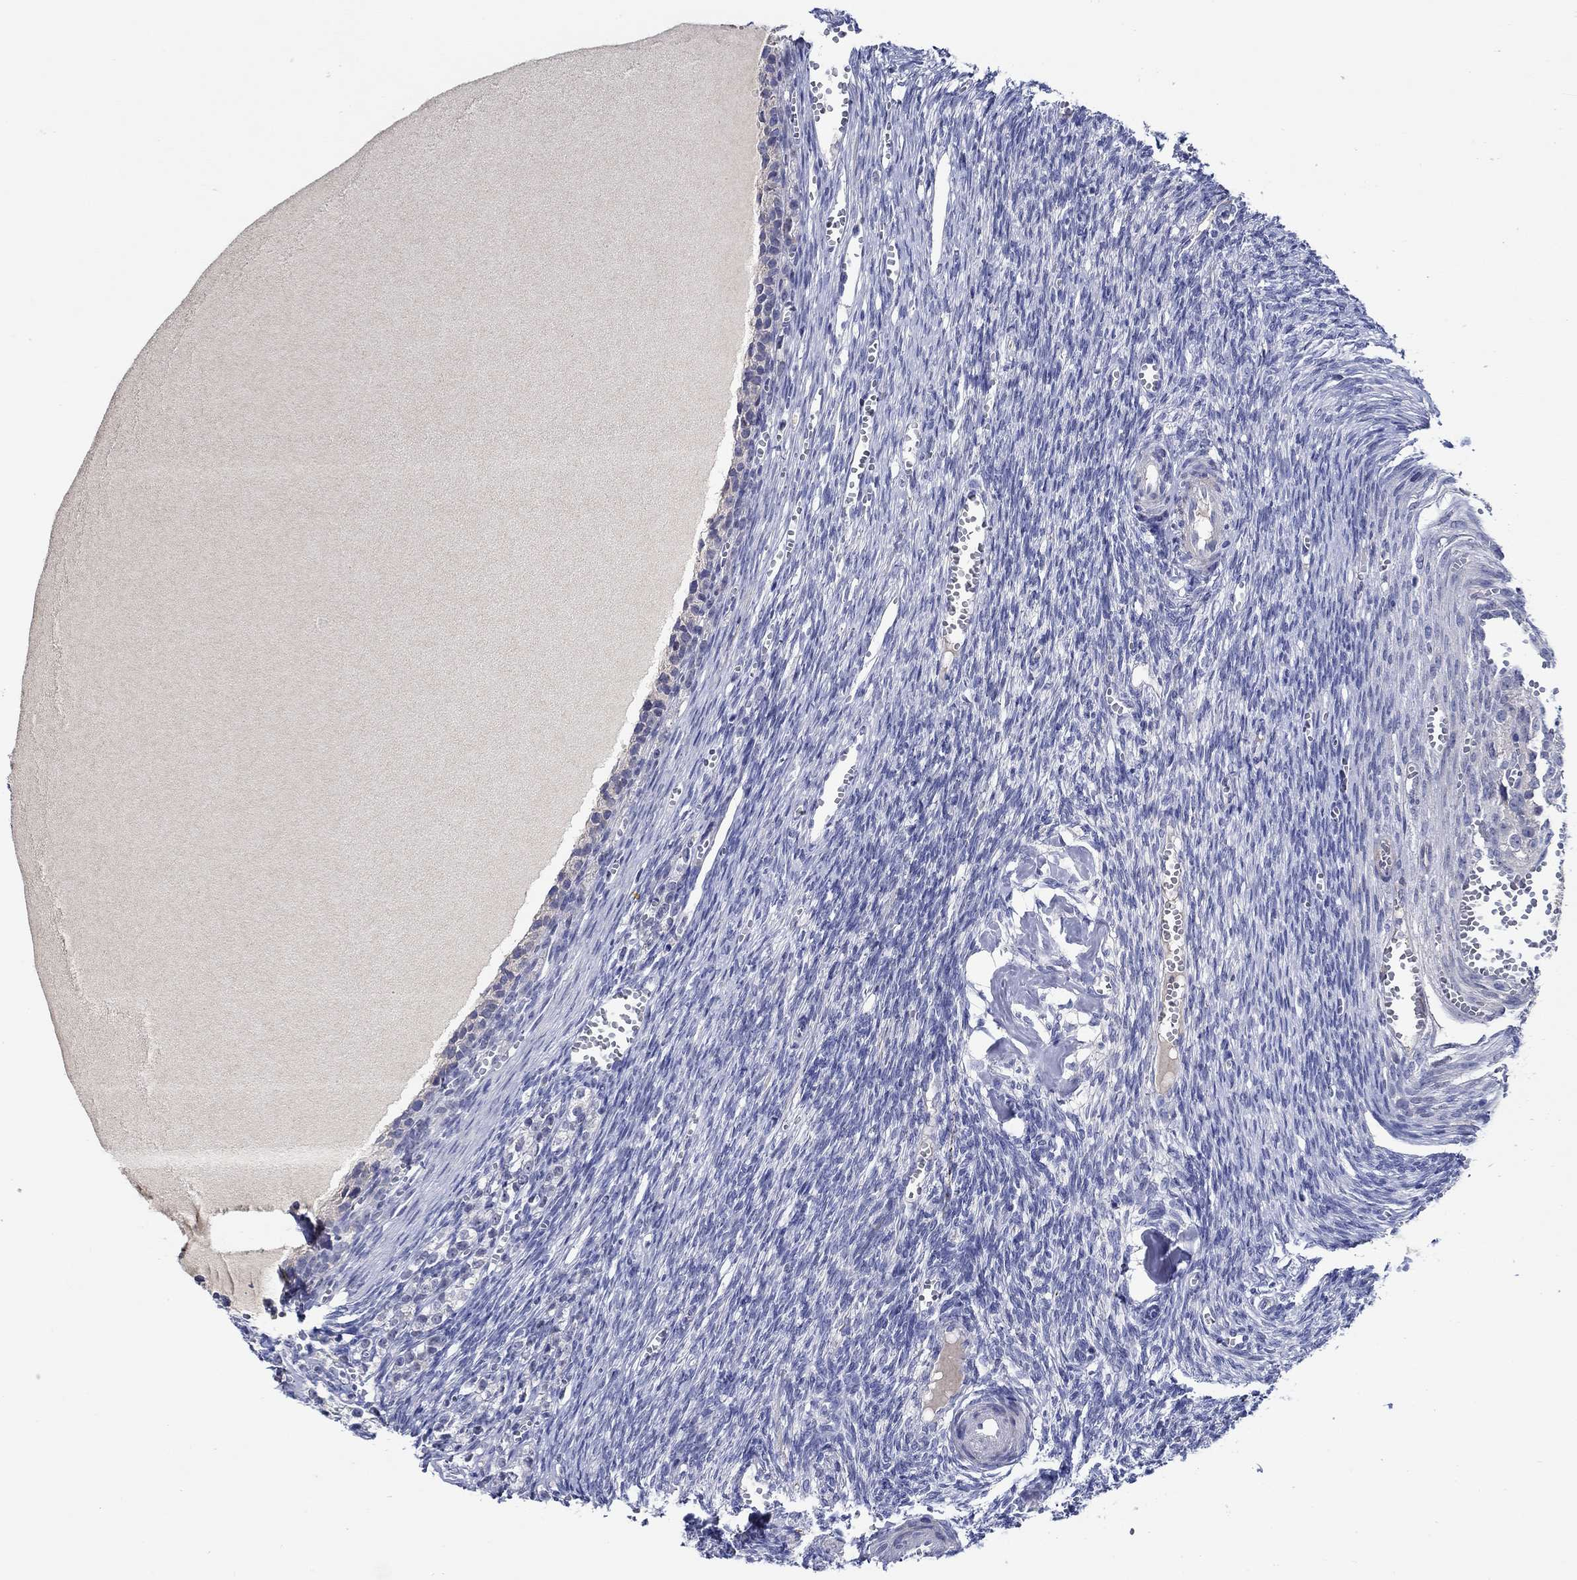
{"staining": {"intensity": "negative", "quantity": "none", "location": "none"}, "tissue": "ovary", "cell_type": "Follicle cells", "image_type": "normal", "snomed": [{"axis": "morphology", "description": "Normal tissue, NOS"}, {"axis": "topography", "description": "Ovary"}], "caption": "Unremarkable ovary was stained to show a protein in brown. There is no significant staining in follicle cells.", "gene": "MC2R", "patient": {"sex": "female", "age": 43}}